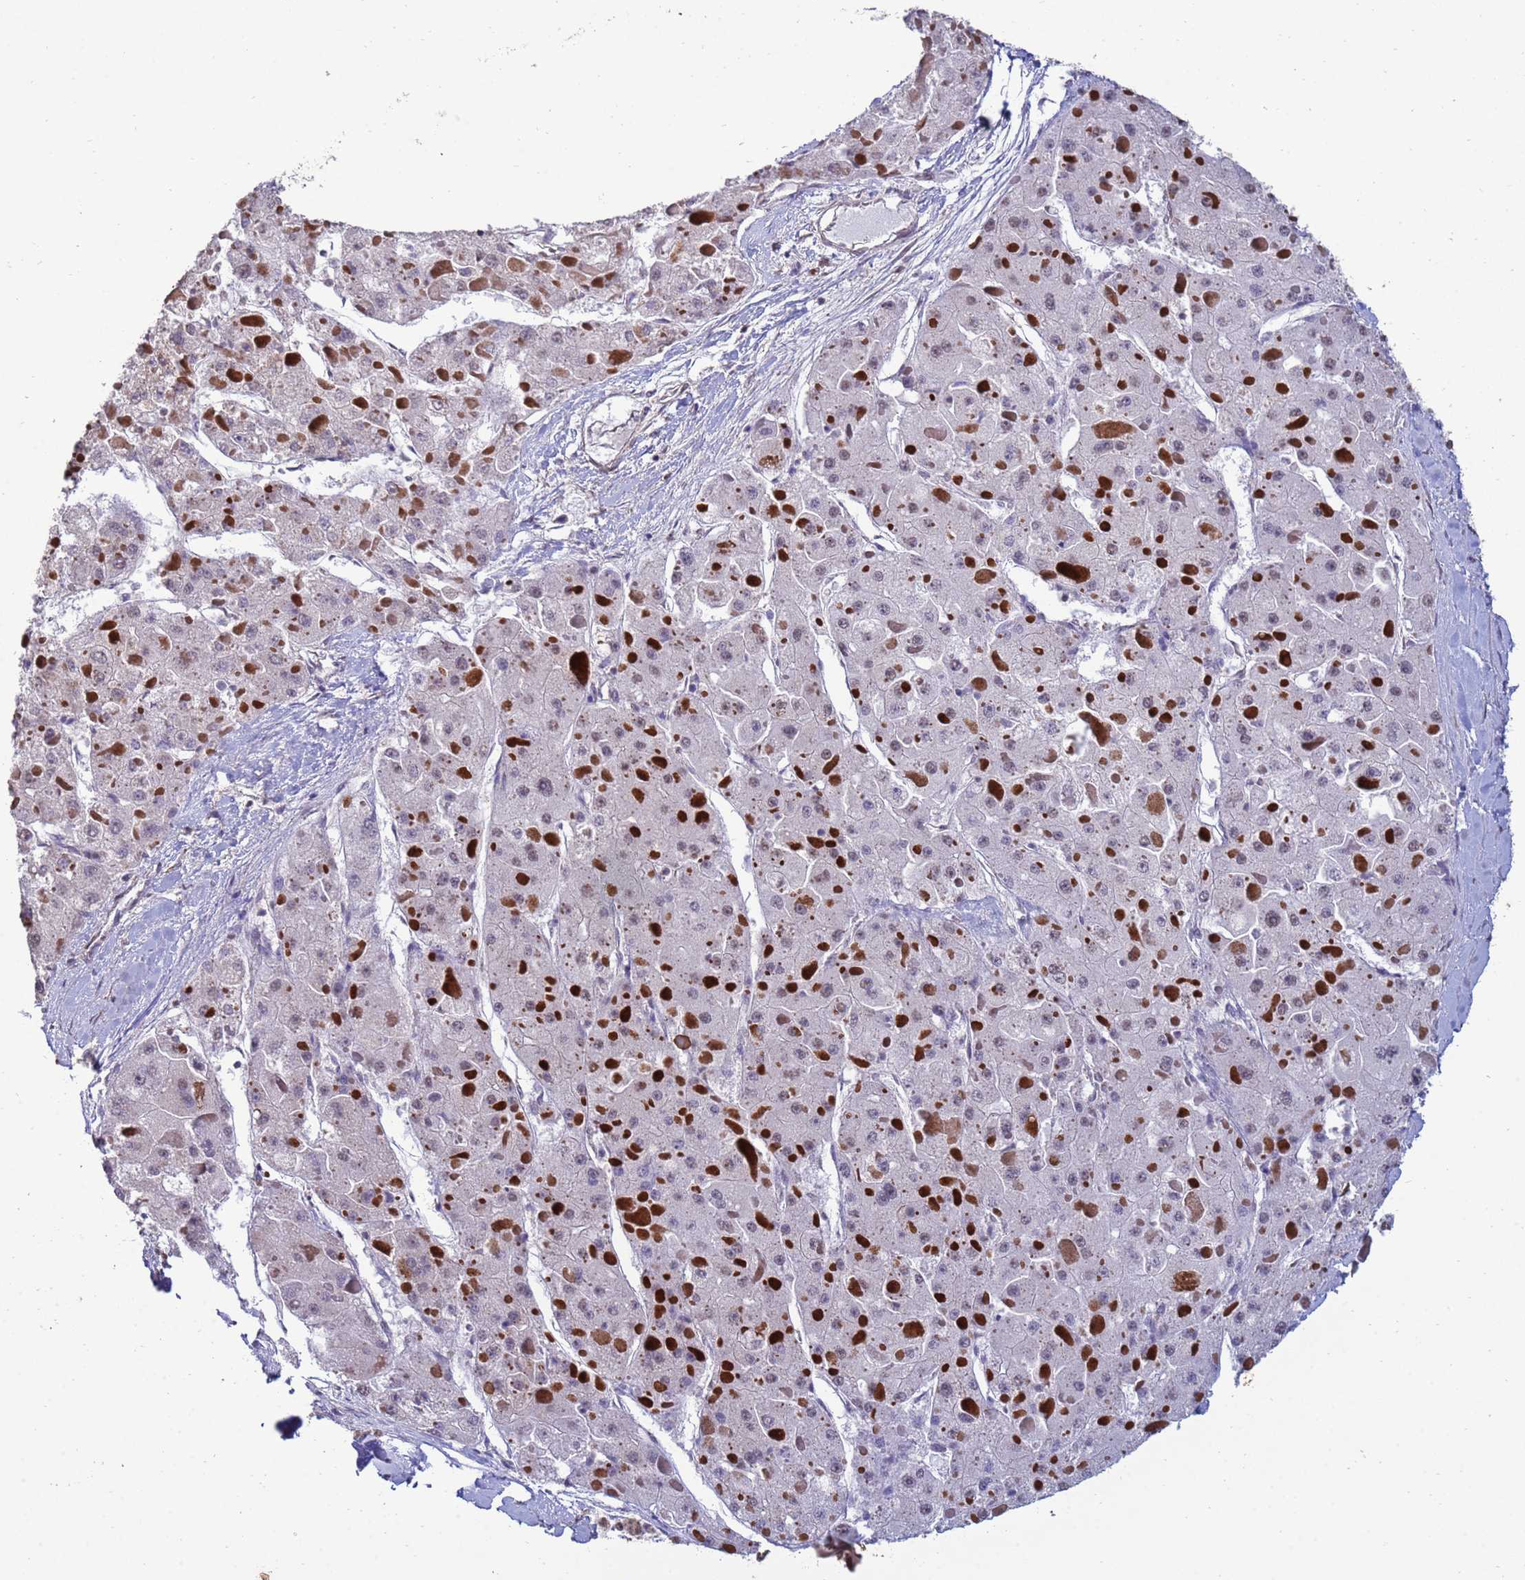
{"staining": {"intensity": "negative", "quantity": "none", "location": "none"}, "tissue": "liver cancer", "cell_type": "Tumor cells", "image_type": "cancer", "snomed": [{"axis": "morphology", "description": "Carcinoma, Hepatocellular, NOS"}, {"axis": "topography", "description": "Liver"}], "caption": "An immunohistochemistry (IHC) histopathology image of hepatocellular carcinoma (liver) is shown. There is no staining in tumor cells of hepatocellular carcinoma (liver).", "gene": "TRIP6", "patient": {"sex": "female", "age": 73}}